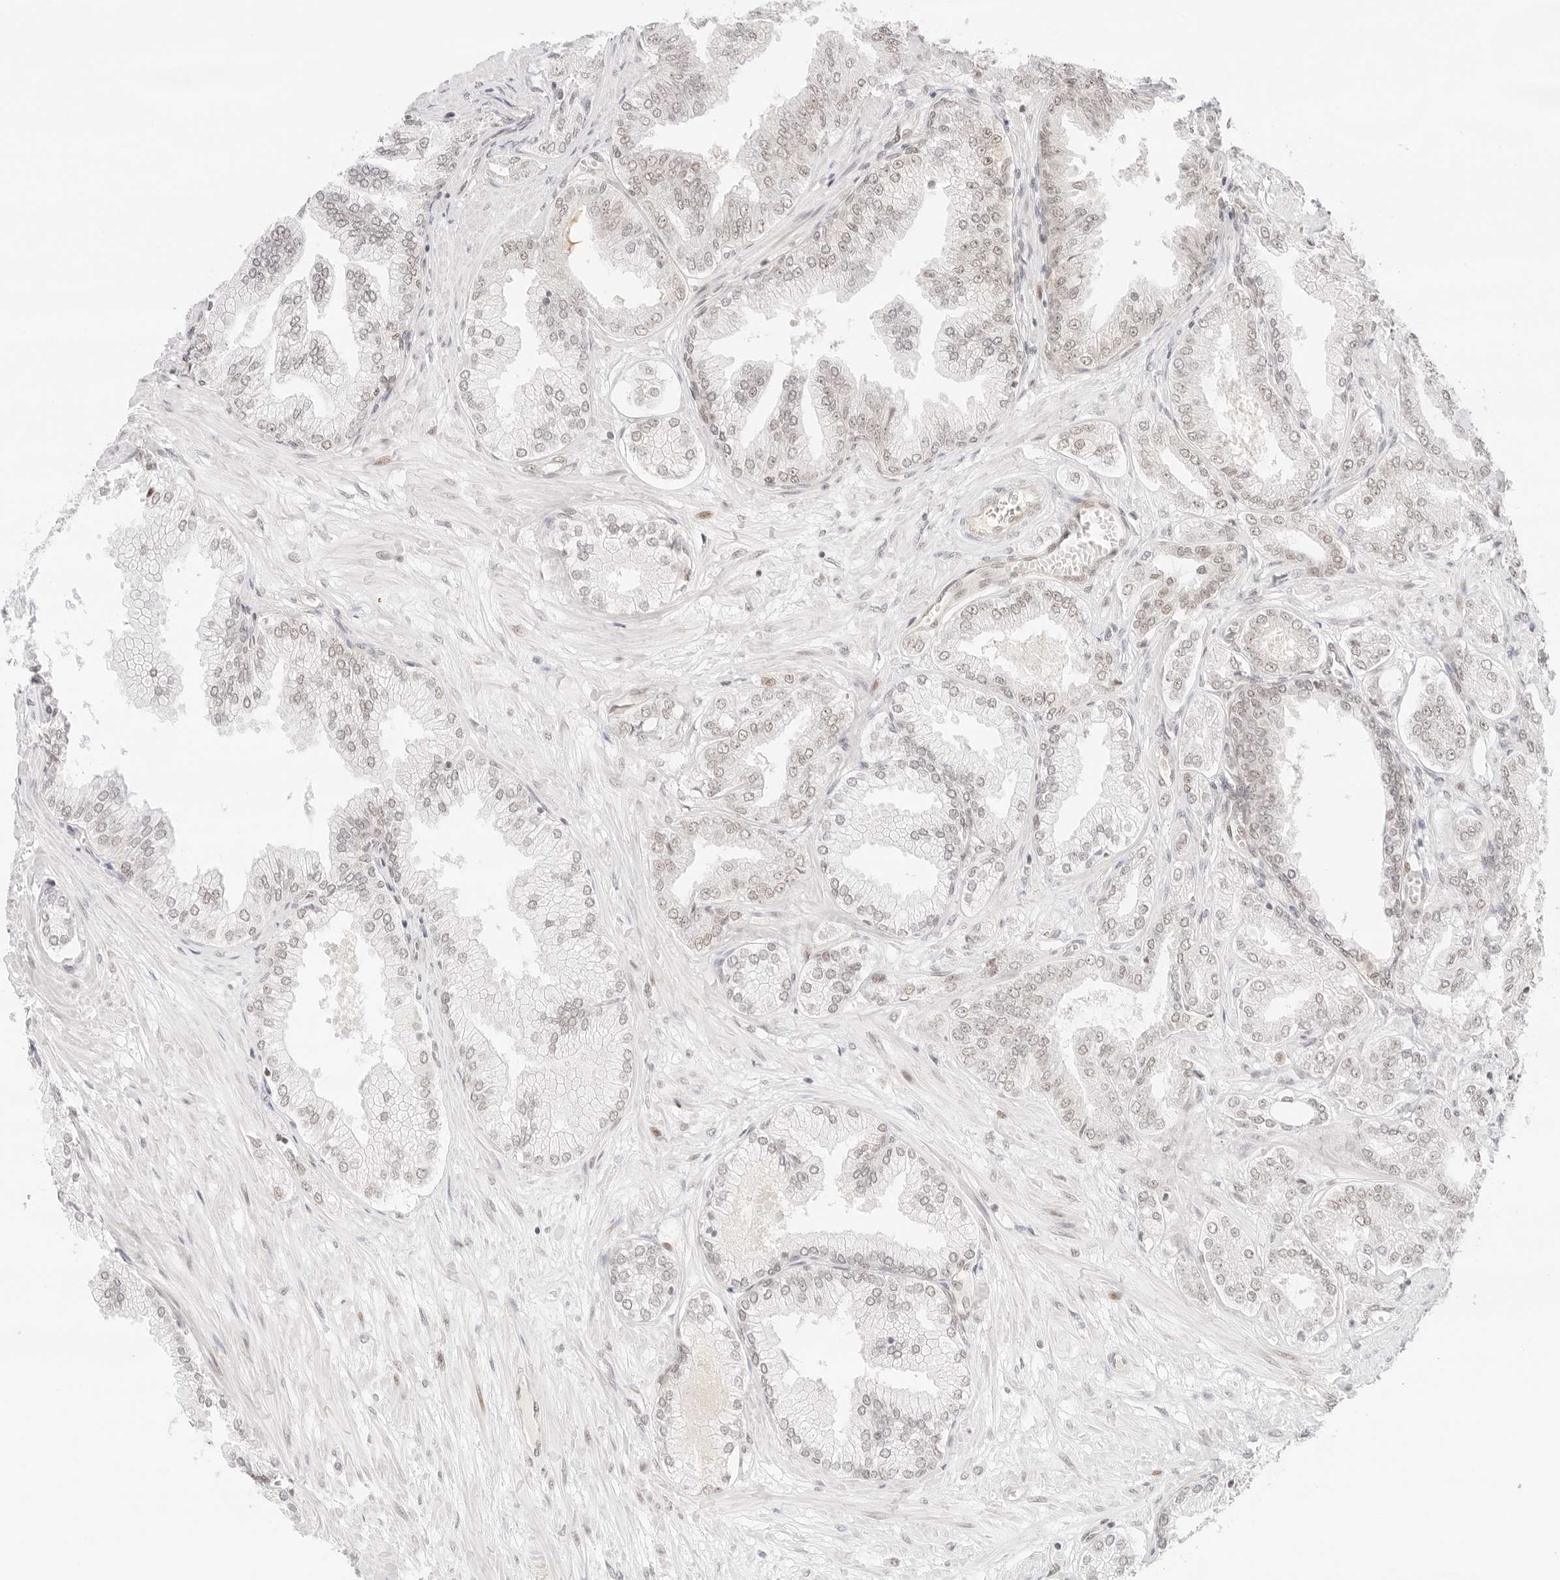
{"staining": {"intensity": "weak", "quantity": "<25%", "location": "nuclear"}, "tissue": "prostate cancer", "cell_type": "Tumor cells", "image_type": "cancer", "snomed": [{"axis": "morphology", "description": "Adenocarcinoma, Low grade"}, {"axis": "topography", "description": "Prostate"}], "caption": "This is a histopathology image of IHC staining of prostate low-grade adenocarcinoma, which shows no staining in tumor cells.", "gene": "ITGA6", "patient": {"sex": "male", "age": 63}}